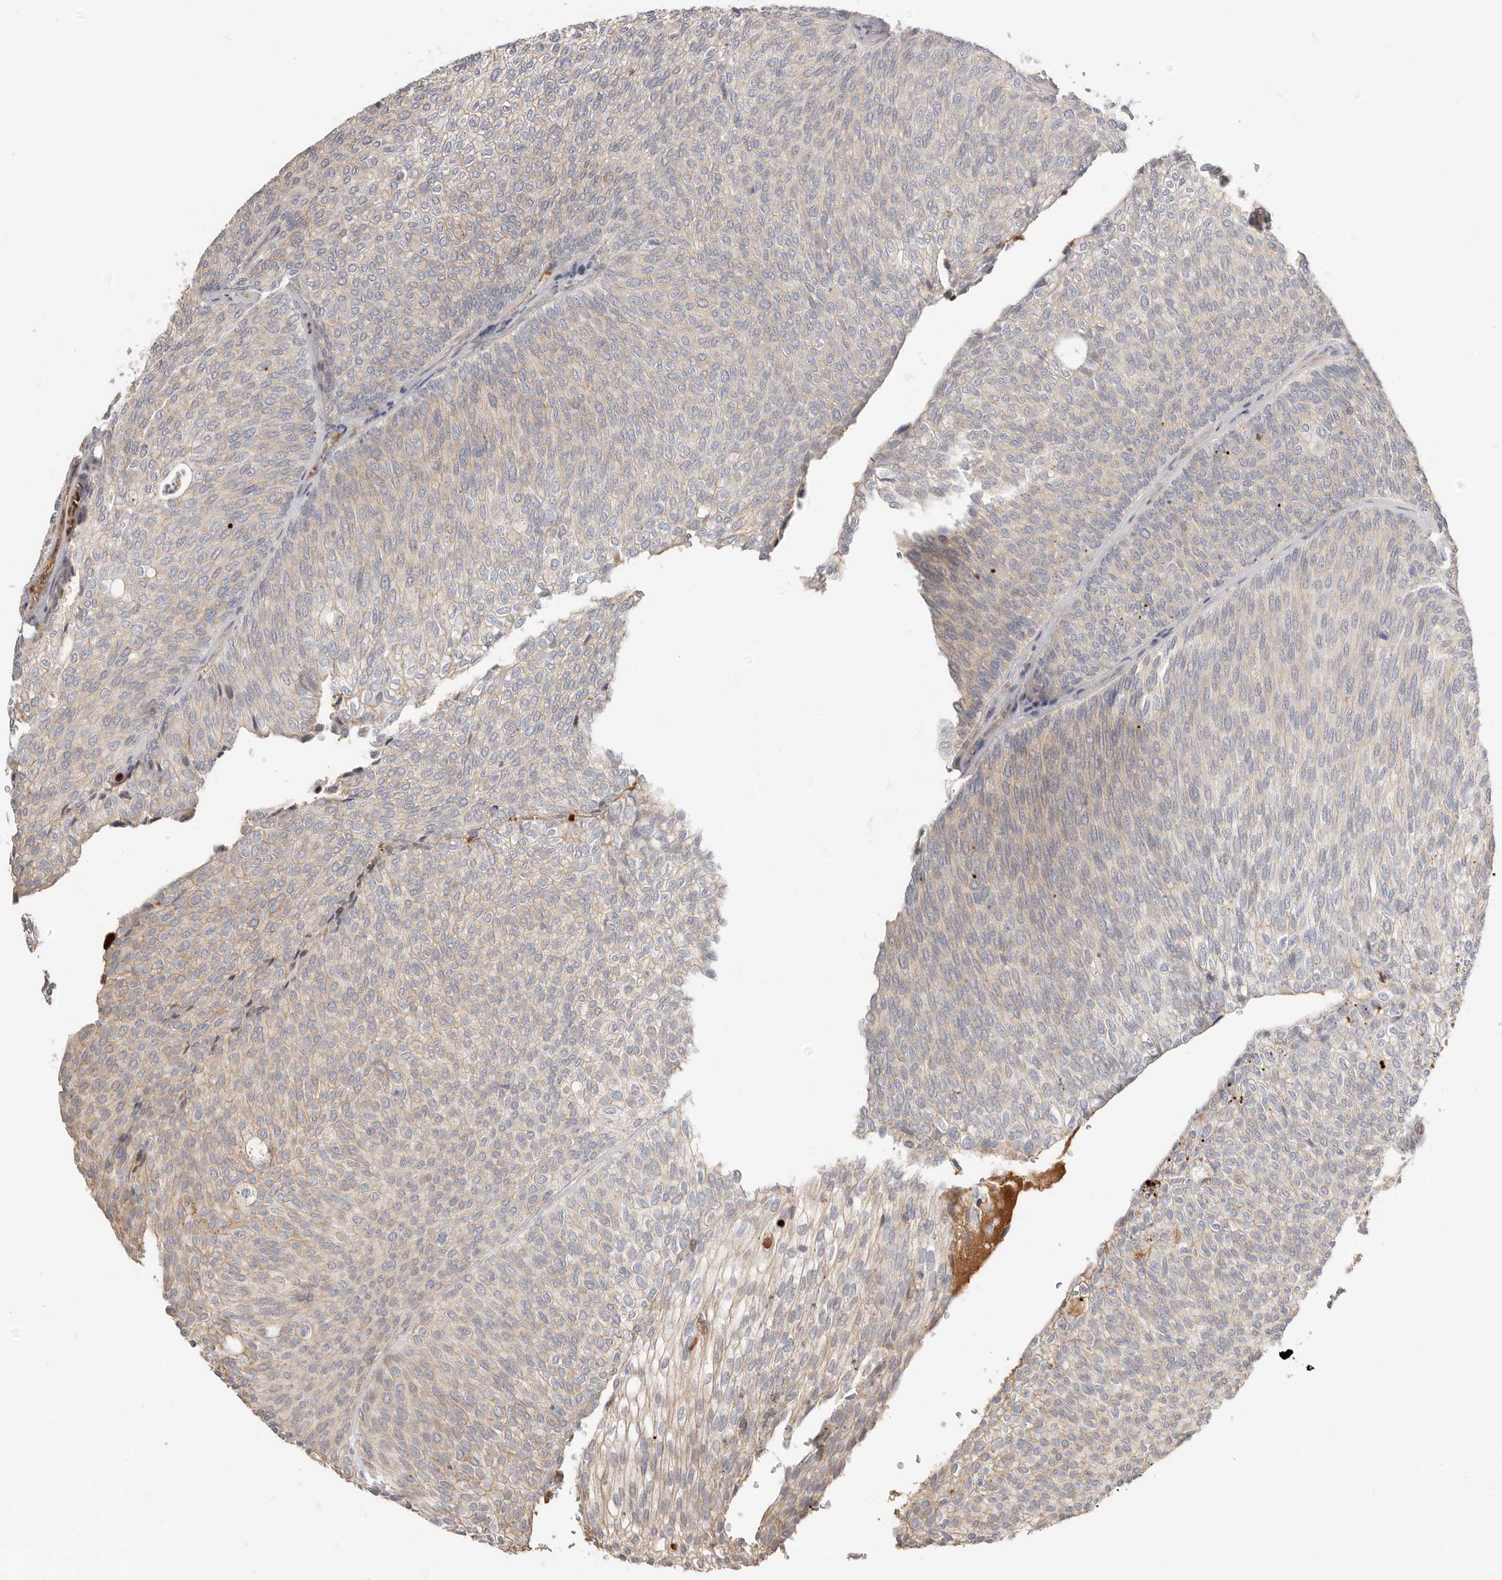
{"staining": {"intensity": "weak", "quantity": "<25%", "location": "cytoplasmic/membranous"}, "tissue": "urothelial cancer", "cell_type": "Tumor cells", "image_type": "cancer", "snomed": [{"axis": "morphology", "description": "Urothelial carcinoma, Low grade"}, {"axis": "topography", "description": "Urinary bladder"}], "caption": "IHC photomicrograph of neoplastic tissue: low-grade urothelial carcinoma stained with DAB (3,3'-diaminobenzidine) demonstrates no significant protein staining in tumor cells.", "gene": "MTFR2", "patient": {"sex": "female", "age": 79}}